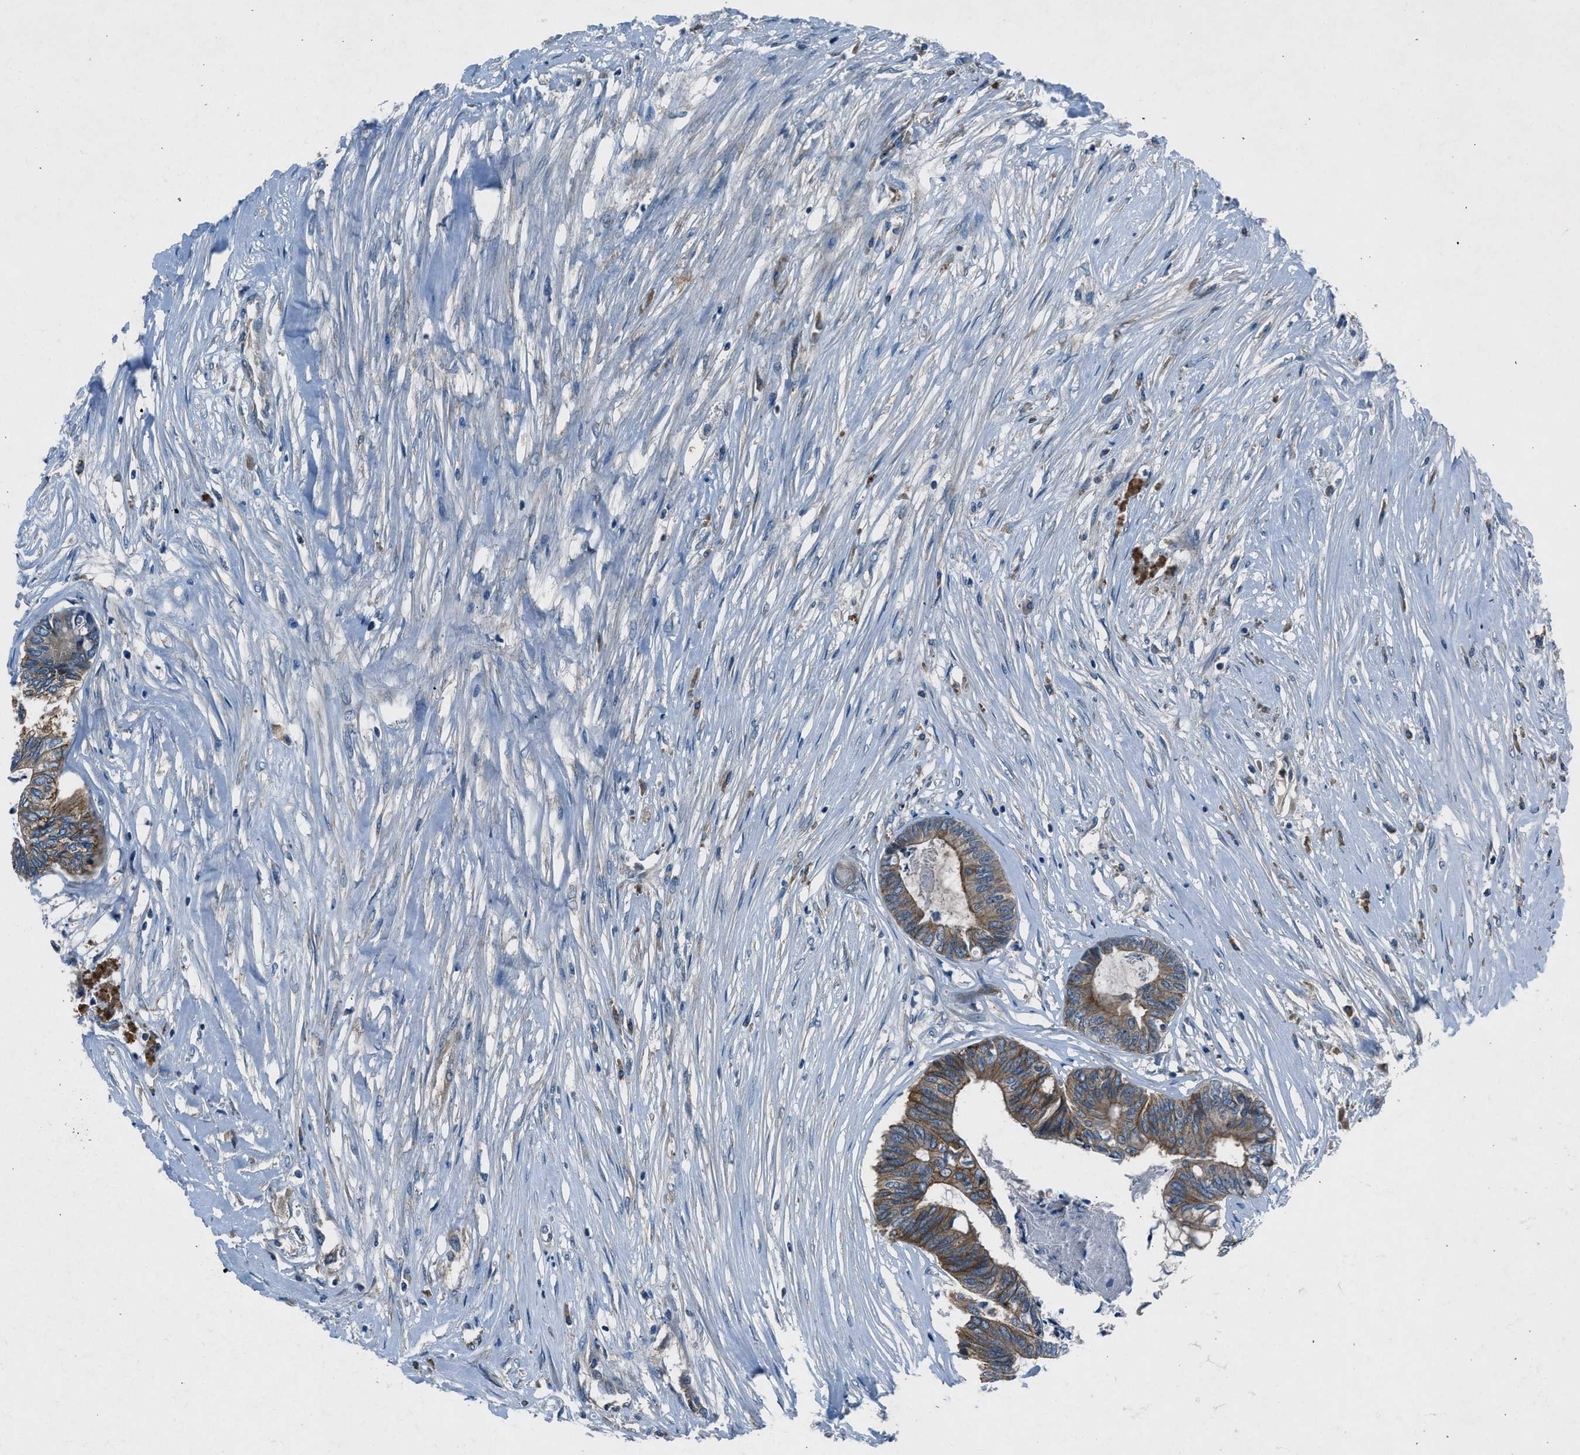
{"staining": {"intensity": "moderate", "quantity": "25%-75%", "location": "cytoplasmic/membranous"}, "tissue": "colorectal cancer", "cell_type": "Tumor cells", "image_type": "cancer", "snomed": [{"axis": "morphology", "description": "Adenocarcinoma, NOS"}, {"axis": "topography", "description": "Rectum"}], "caption": "Immunohistochemistry (DAB (3,3'-diaminobenzidine)) staining of human colorectal cancer (adenocarcinoma) demonstrates moderate cytoplasmic/membranous protein expression in approximately 25%-75% of tumor cells.", "gene": "BMP1", "patient": {"sex": "male", "age": 63}}